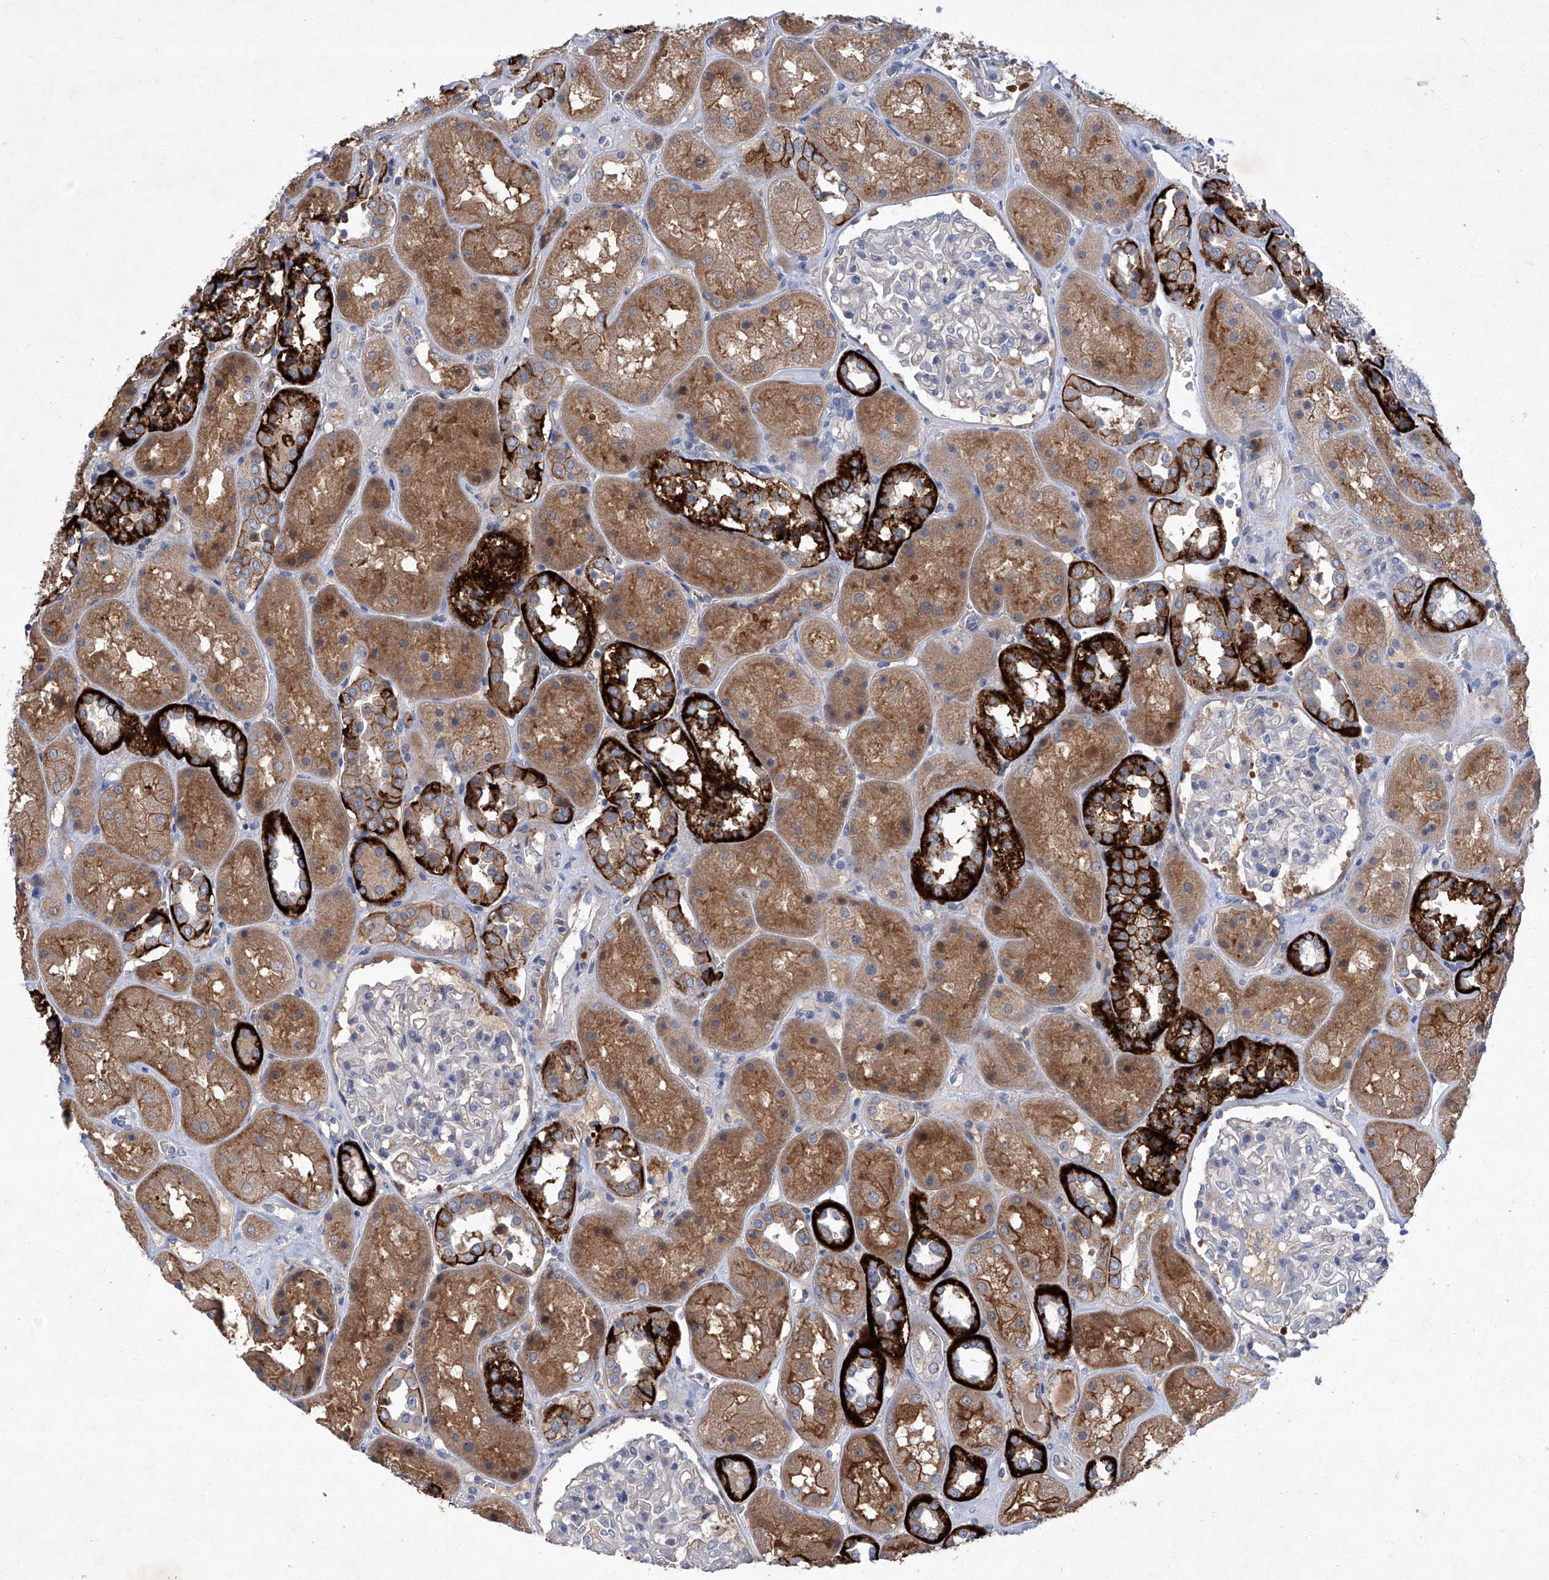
{"staining": {"intensity": "negative", "quantity": "none", "location": "none"}, "tissue": "kidney", "cell_type": "Cells in glomeruli", "image_type": "normal", "snomed": [{"axis": "morphology", "description": "Normal tissue, NOS"}, {"axis": "topography", "description": "Kidney"}], "caption": "Cells in glomeruli are negative for brown protein staining in benign kidney. (Stains: DAB (3,3'-diaminobenzidine) immunohistochemistry (IHC) with hematoxylin counter stain, Microscopy: brightfield microscopy at high magnification).", "gene": "SBK2", "patient": {"sex": "male", "age": 70}}